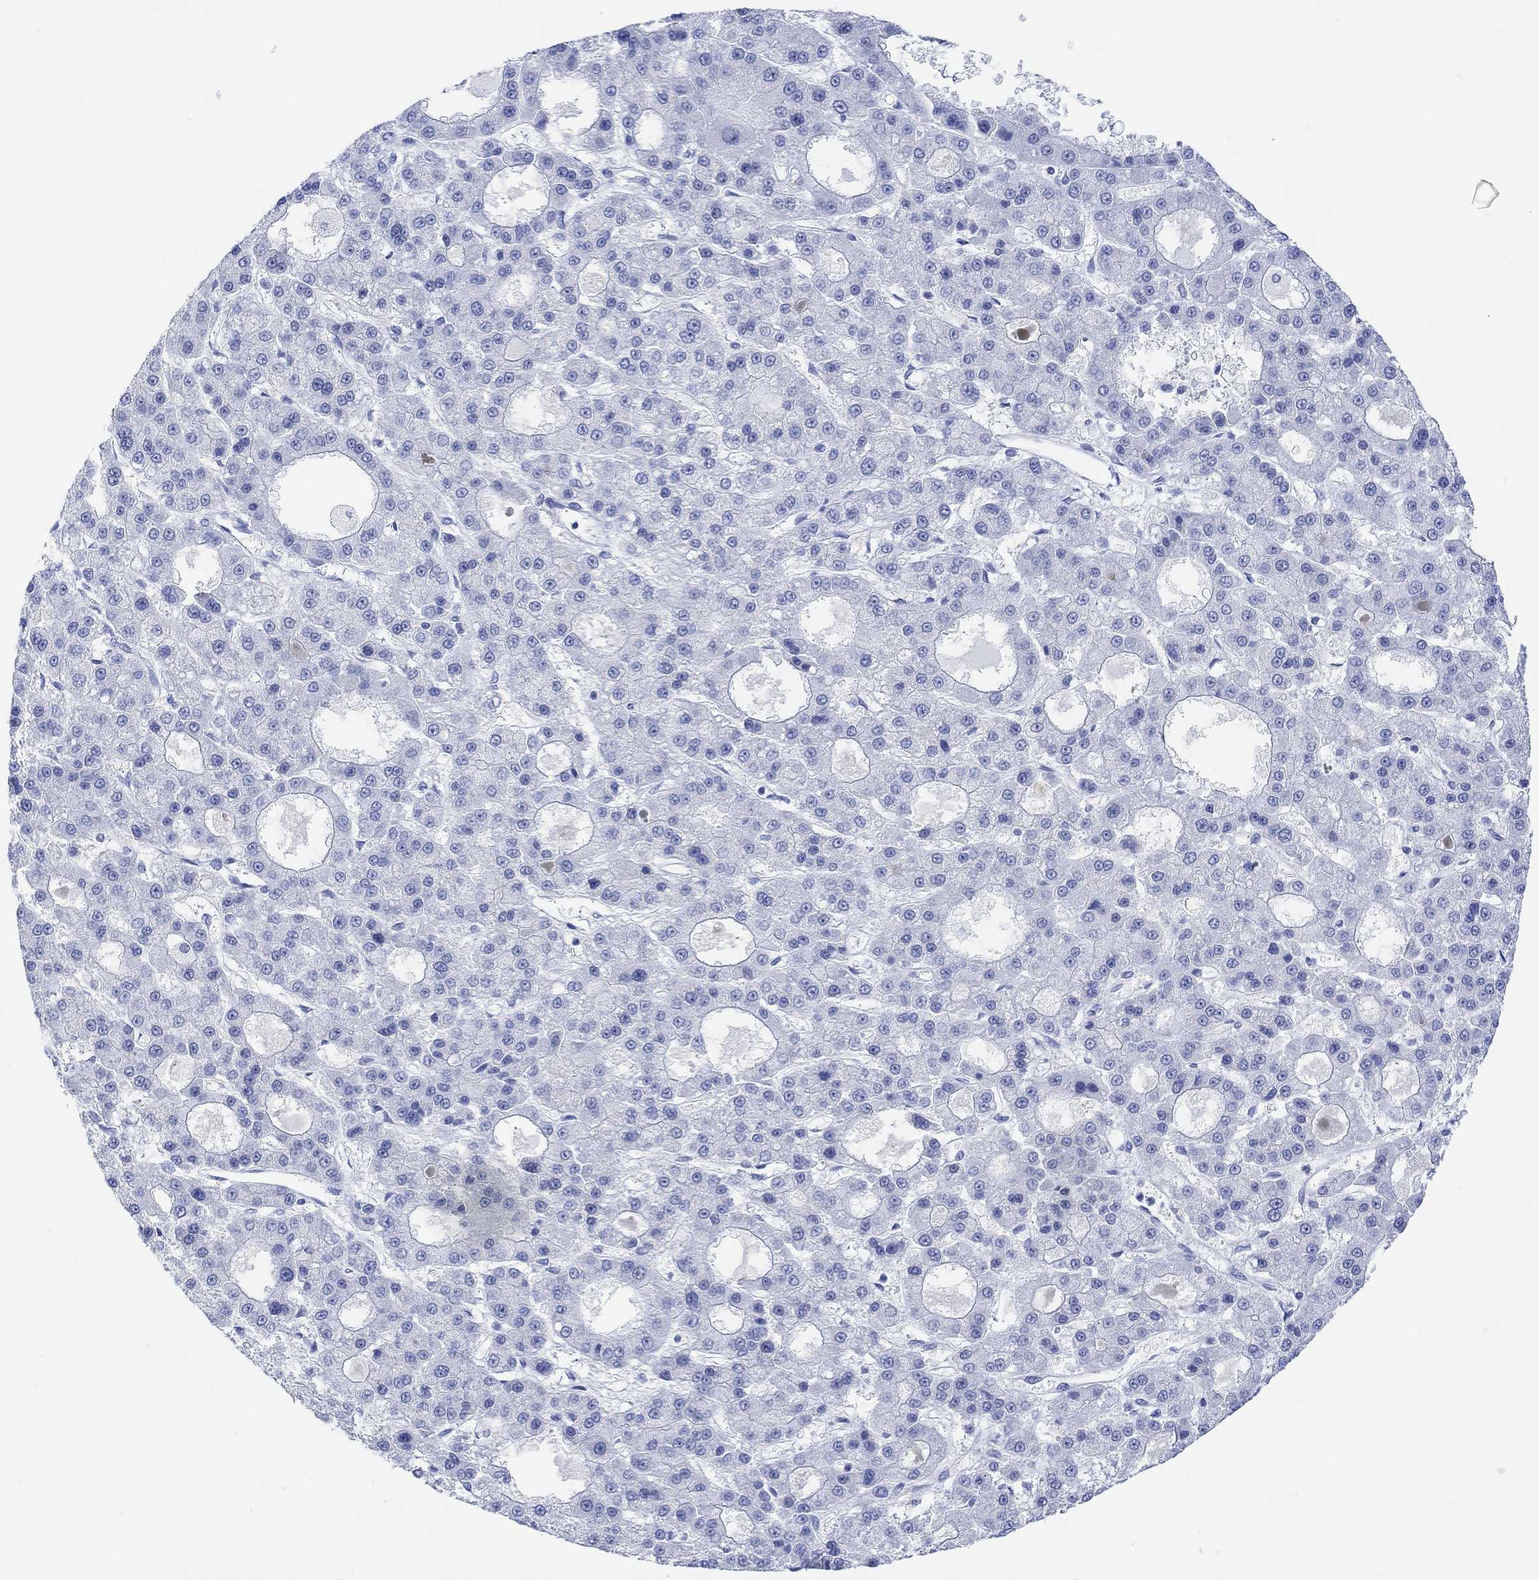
{"staining": {"intensity": "negative", "quantity": "none", "location": "none"}, "tissue": "liver cancer", "cell_type": "Tumor cells", "image_type": "cancer", "snomed": [{"axis": "morphology", "description": "Carcinoma, Hepatocellular, NOS"}, {"axis": "topography", "description": "Liver"}], "caption": "Liver cancer (hepatocellular carcinoma) was stained to show a protein in brown. There is no significant staining in tumor cells.", "gene": "GNG13", "patient": {"sex": "male", "age": 70}}